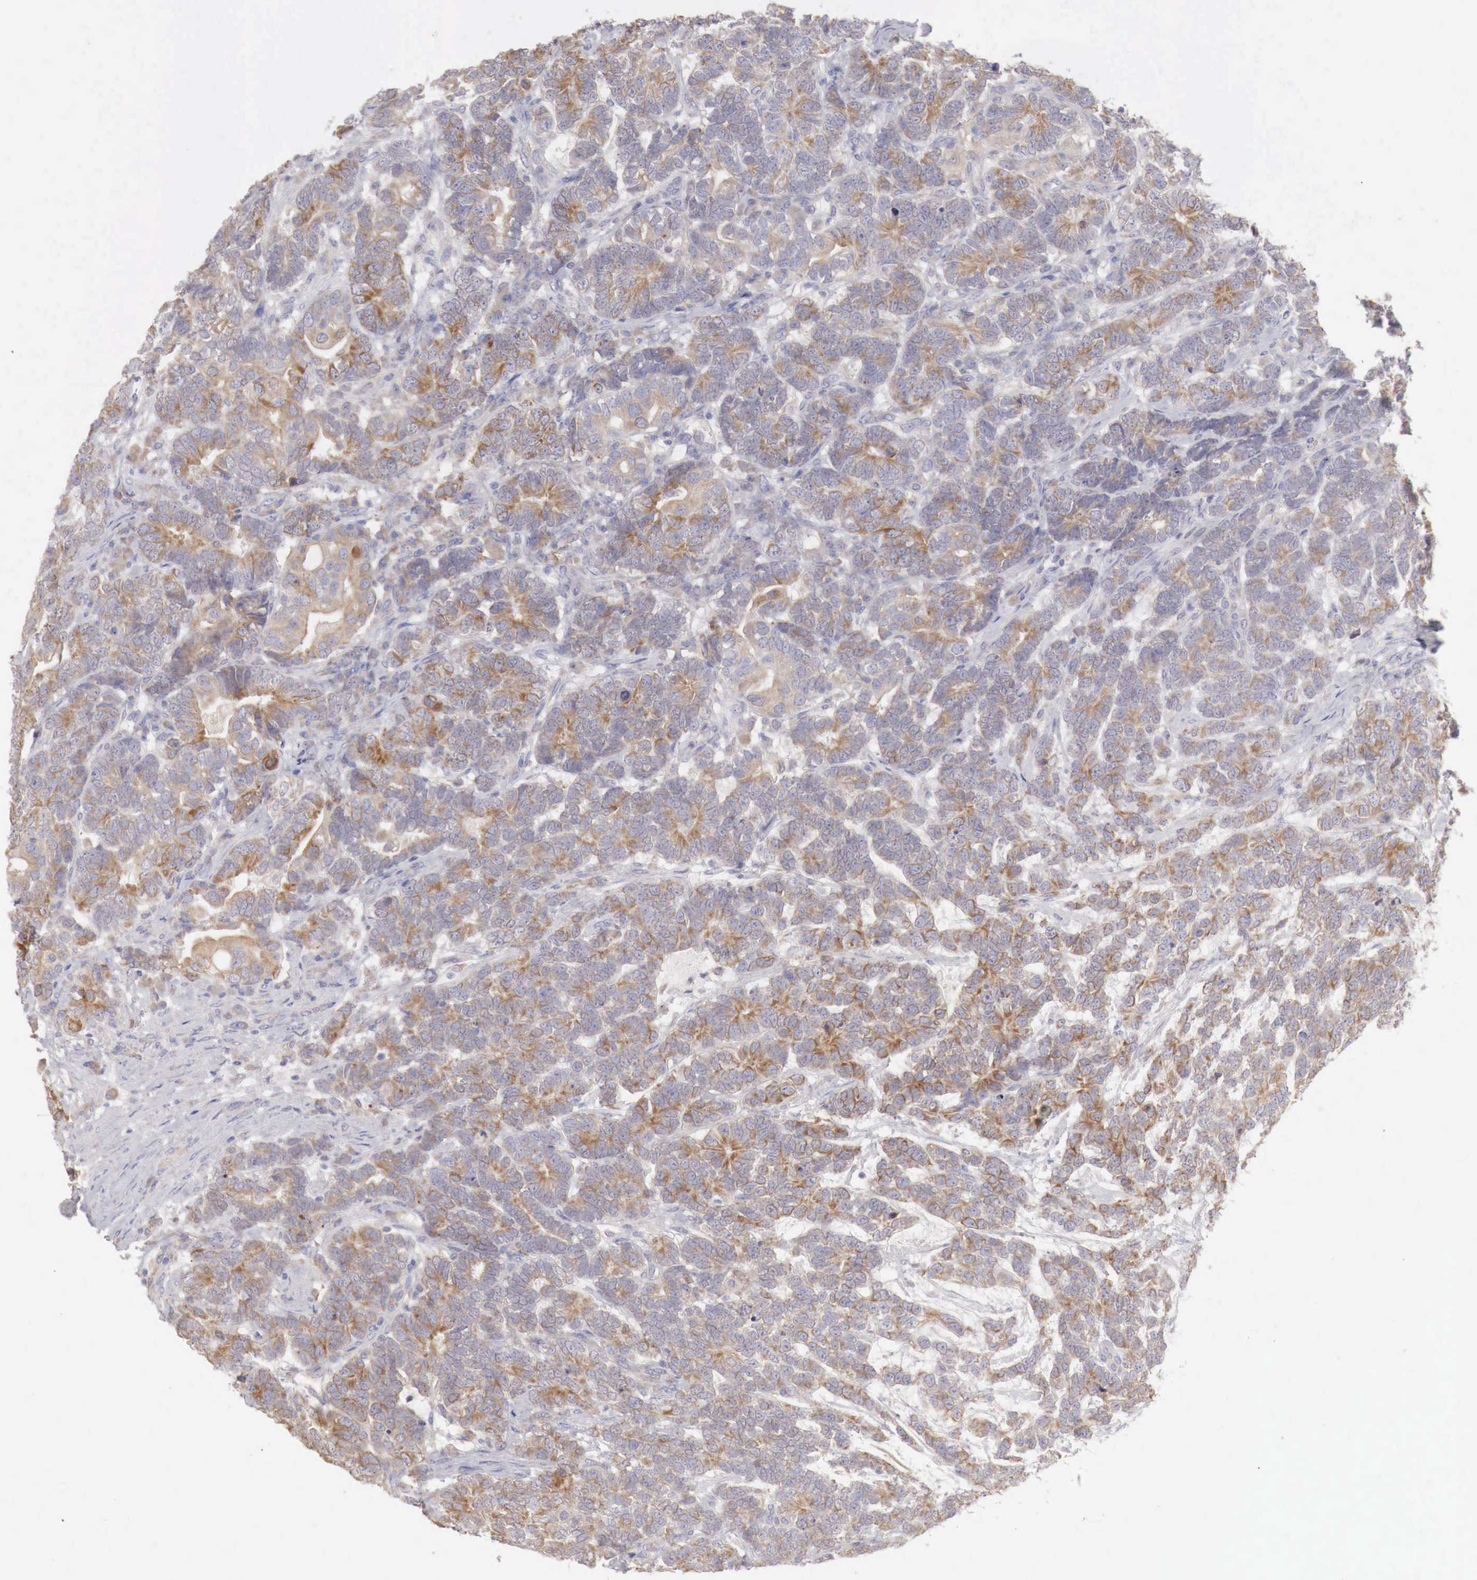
{"staining": {"intensity": "moderate", "quantity": ">75%", "location": "cytoplasmic/membranous"}, "tissue": "testis cancer", "cell_type": "Tumor cells", "image_type": "cancer", "snomed": [{"axis": "morphology", "description": "Carcinoma, Embryonal, NOS"}, {"axis": "topography", "description": "Testis"}], "caption": "Brown immunohistochemical staining in human testis cancer reveals moderate cytoplasmic/membranous positivity in approximately >75% of tumor cells.", "gene": "NSDHL", "patient": {"sex": "male", "age": 26}}